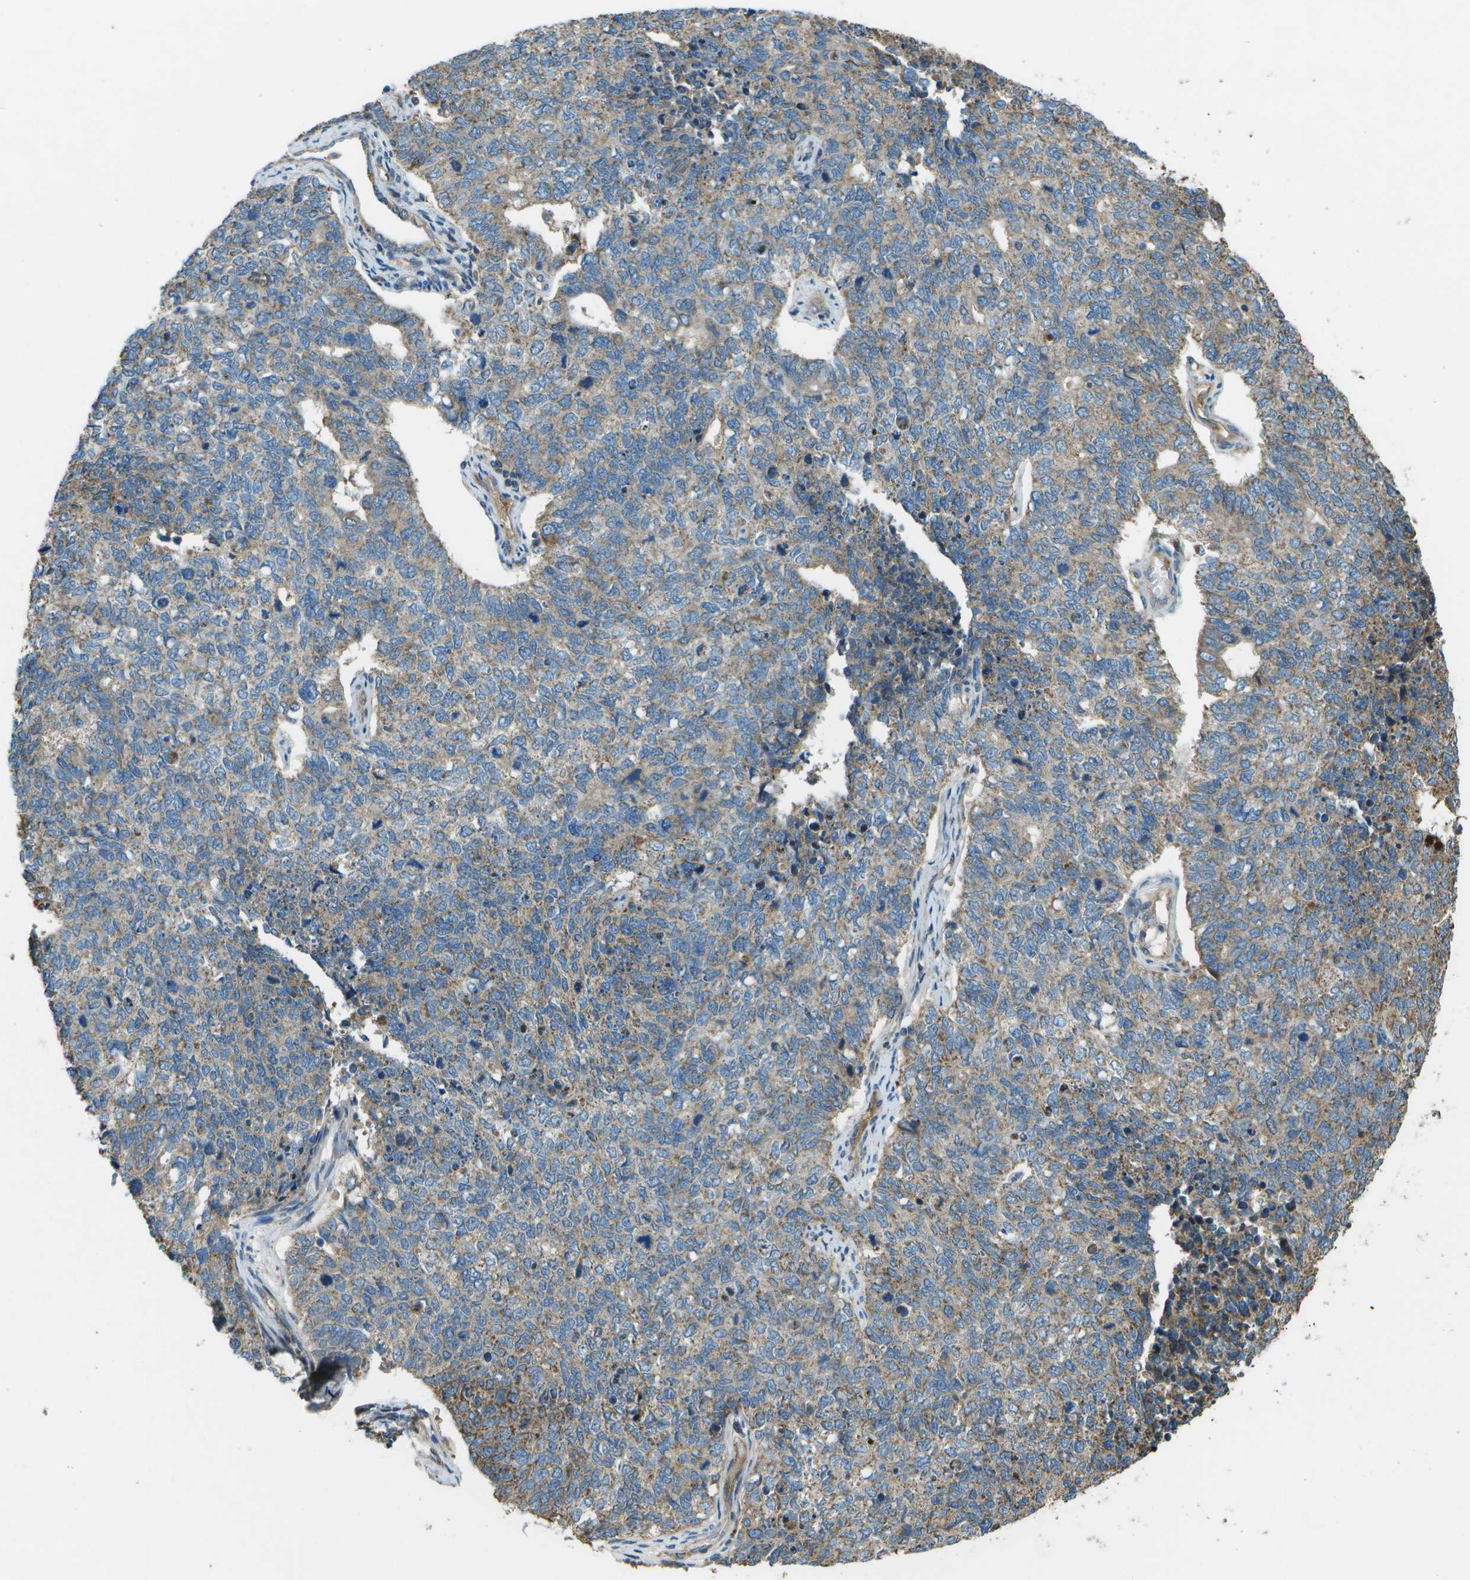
{"staining": {"intensity": "moderate", "quantity": "25%-75%", "location": "cytoplasmic/membranous"}, "tissue": "cervical cancer", "cell_type": "Tumor cells", "image_type": "cancer", "snomed": [{"axis": "morphology", "description": "Squamous cell carcinoma, NOS"}, {"axis": "topography", "description": "Cervix"}], "caption": "Protein expression by IHC demonstrates moderate cytoplasmic/membranous positivity in approximately 25%-75% of tumor cells in cervical squamous cell carcinoma.", "gene": "PXYLP1", "patient": {"sex": "female", "age": 63}}